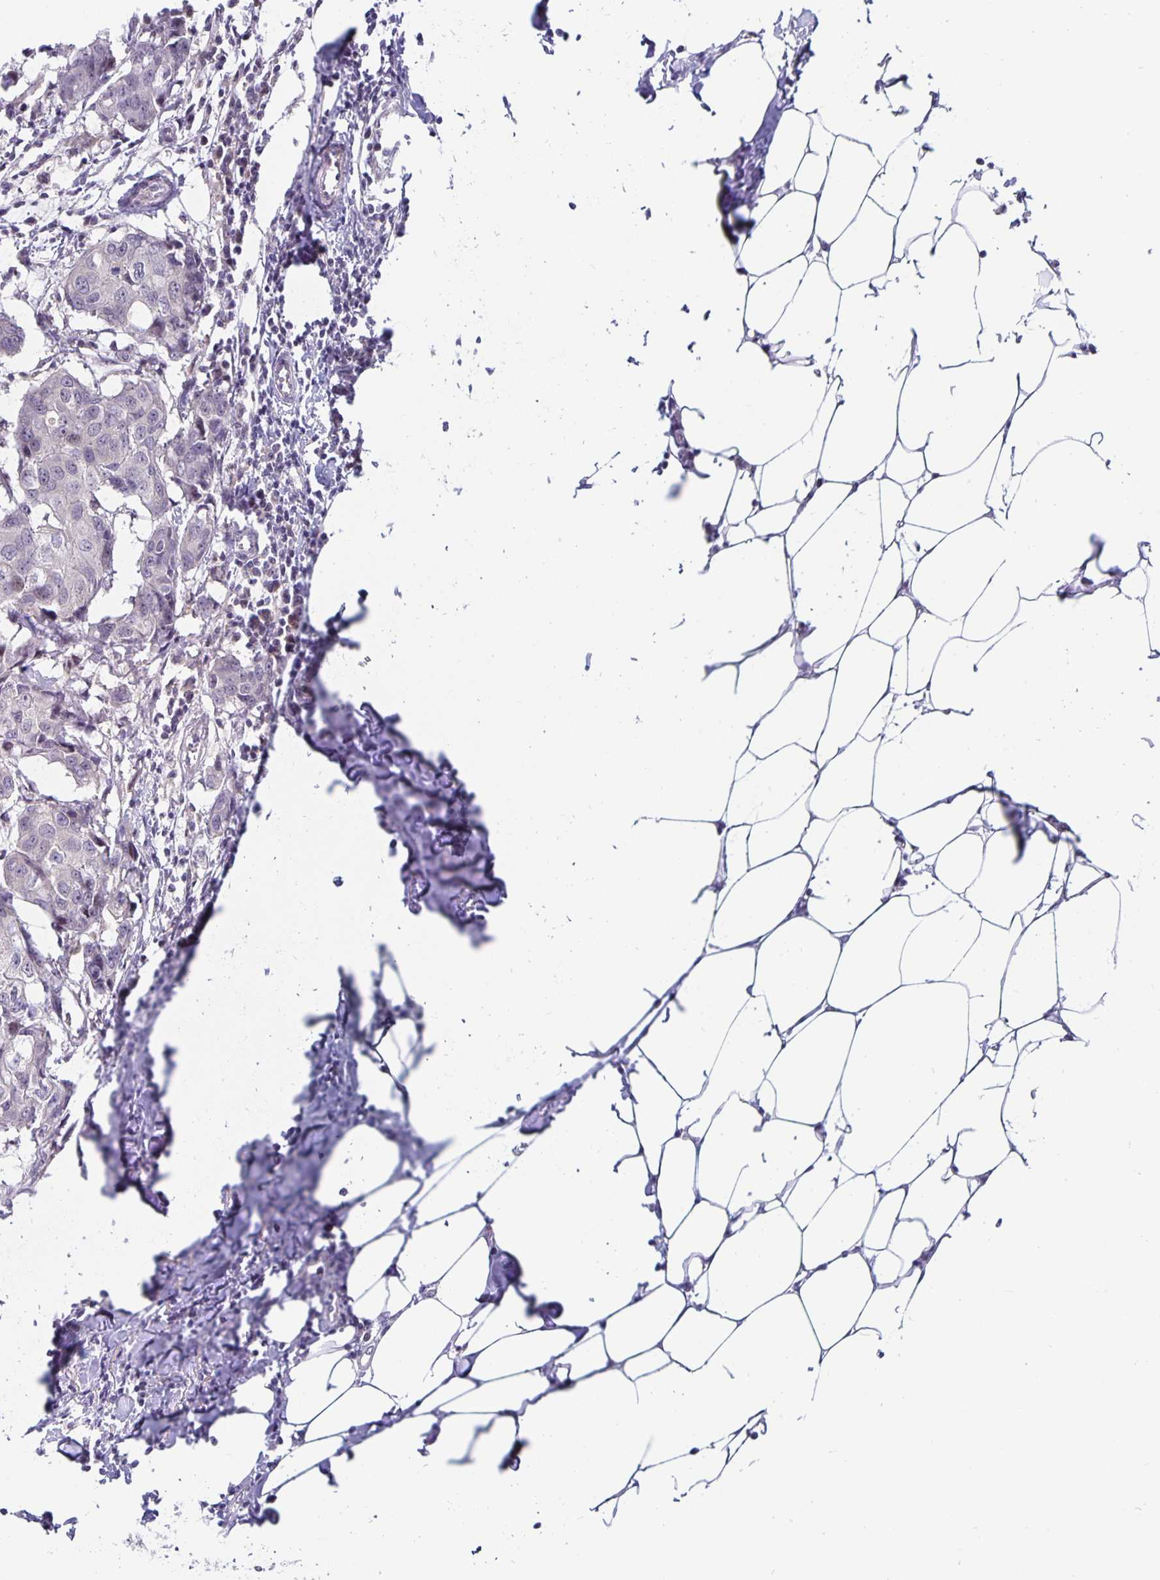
{"staining": {"intensity": "negative", "quantity": "none", "location": "none"}, "tissue": "breast cancer", "cell_type": "Tumor cells", "image_type": "cancer", "snomed": [{"axis": "morphology", "description": "Duct carcinoma"}, {"axis": "topography", "description": "Breast"}], "caption": "This is an IHC image of human intraductal carcinoma (breast). There is no expression in tumor cells.", "gene": "EXOC6B", "patient": {"sex": "female", "age": 27}}